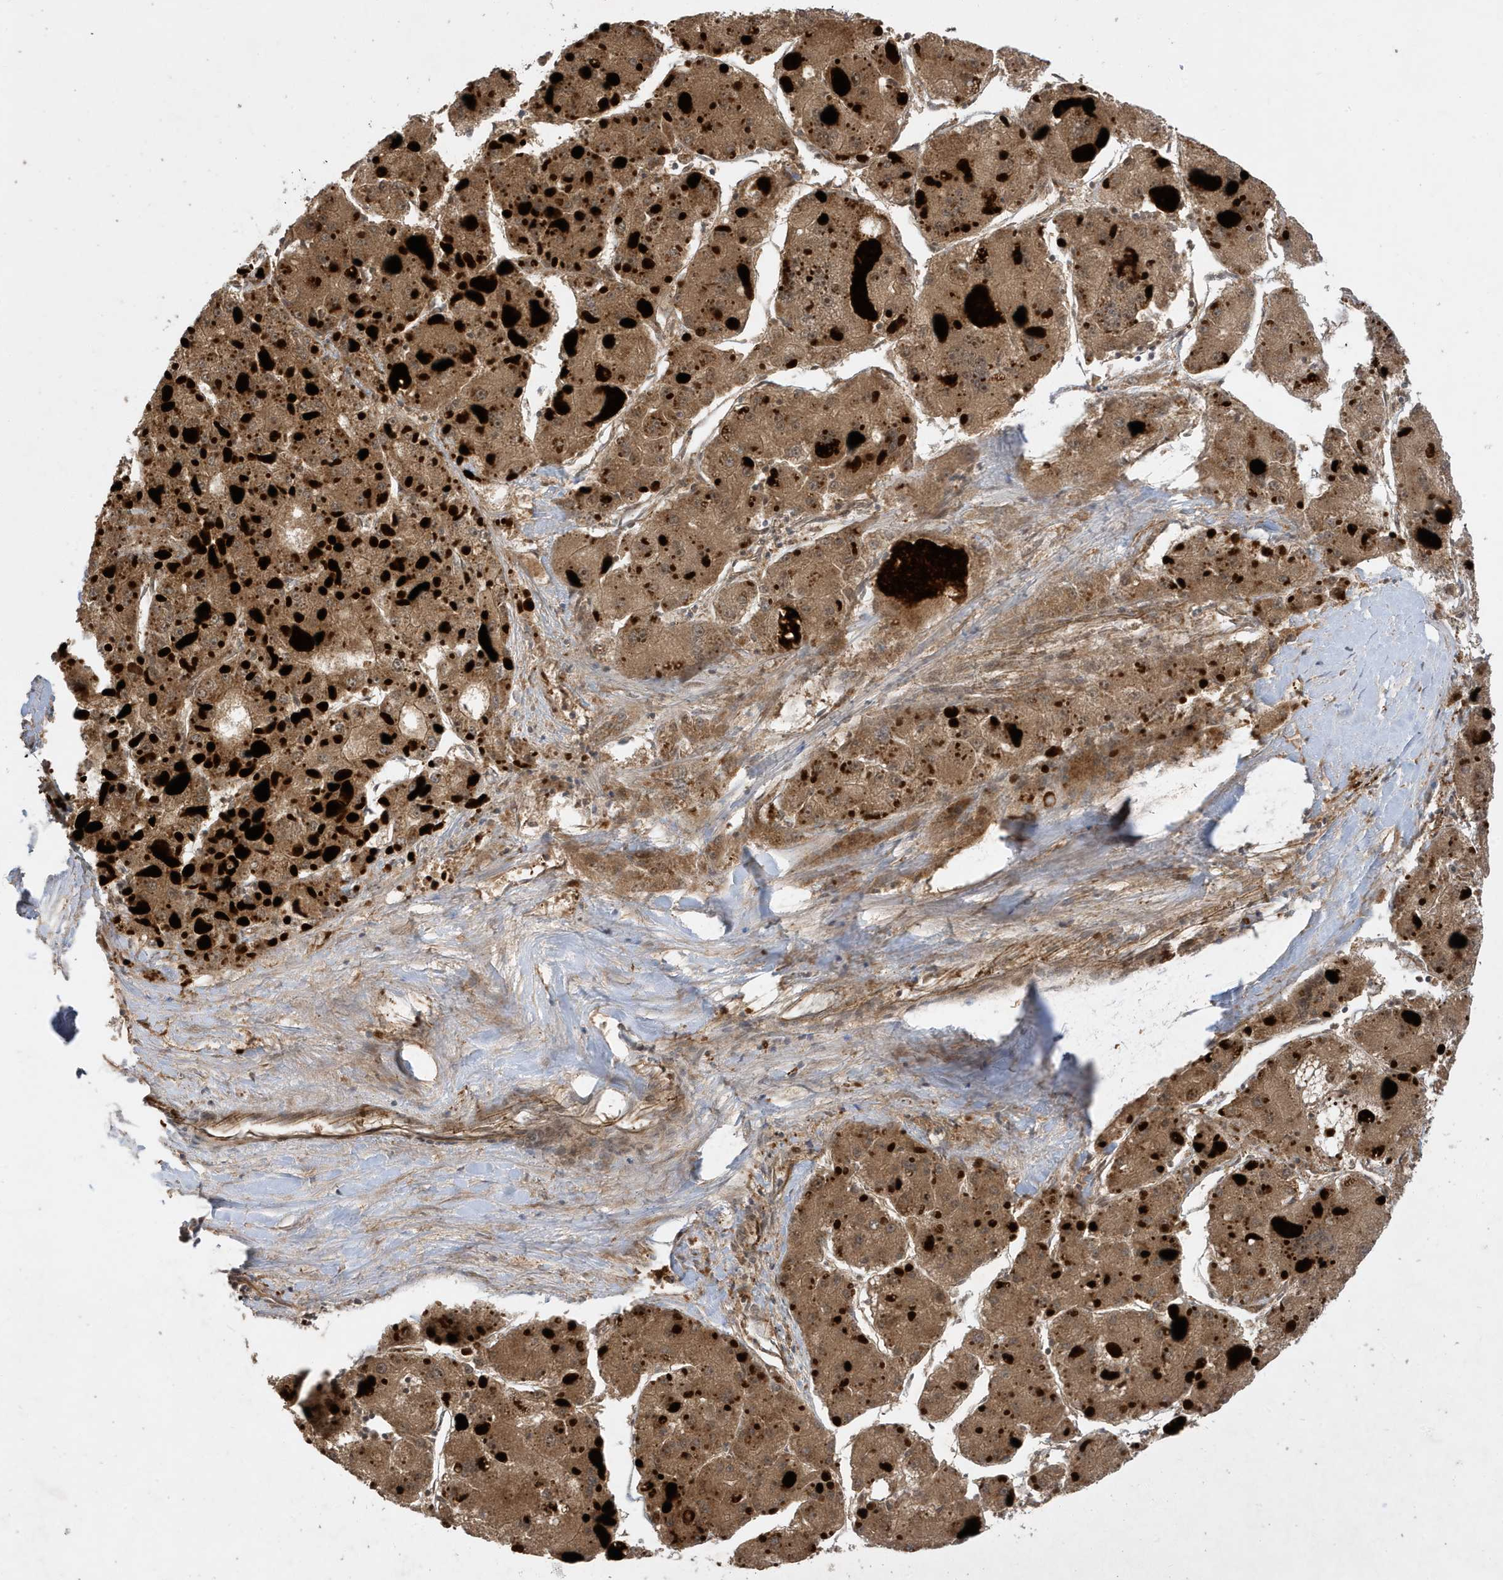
{"staining": {"intensity": "moderate", "quantity": ">75%", "location": "cytoplasmic/membranous"}, "tissue": "liver cancer", "cell_type": "Tumor cells", "image_type": "cancer", "snomed": [{"axis": "morphology", "description": "Carcinoma, Hepatocellular, NOS"}, {"axis": "topography", "description": "Liver"}], "caption": "Liver cancer stained with a brown dye exhibits moderate cytoplasmic/membranous positive staining in about >75% of tumor cells.", "gene": "LAPTM4A", "patient": {"sex": "female", "age": 73}}